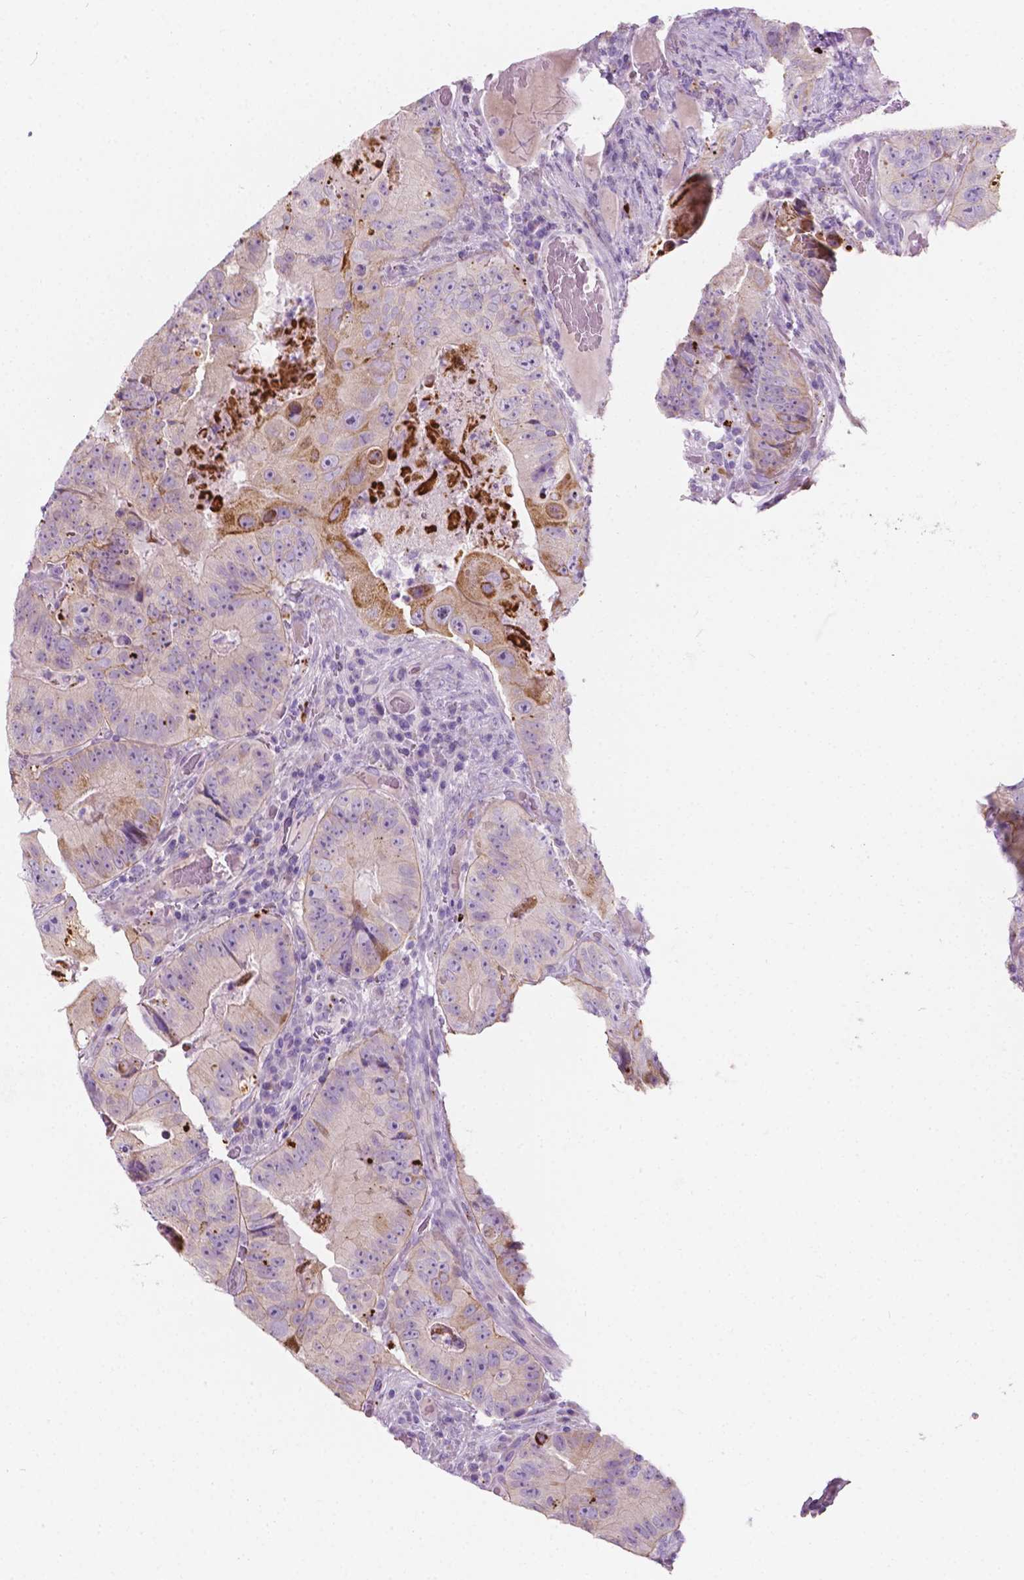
{"staining": {"intensity": "moderate", "quantity": "<25%", "location": "cytoplasmic/membranous"}, "tissue": "colorectal cancer", "cell_type": "Tumor cells", "image_type": "cancer", "snomed": [{"axis": "morphology", "description": "Adenocarcinoma, NOS"}, {"axis": "topography", "description": "Colon"}], "caption": "Immunohistochemistry staining of adenocarcinoma (colorectal), which reveals low levels of moderate cytoplasmic/membranous positivity in approximately <25% of tumor cells indicating moderate cytoplasmic/membranous protein positivity. The staining was performed using DAB (3,3'-diaminobenzidine) (brown) for protein detection and nuclei were counterstained in hematoxylin (blue).", "gene": "NOS1AP", "patient": {"sex": "female", "age": 86}}